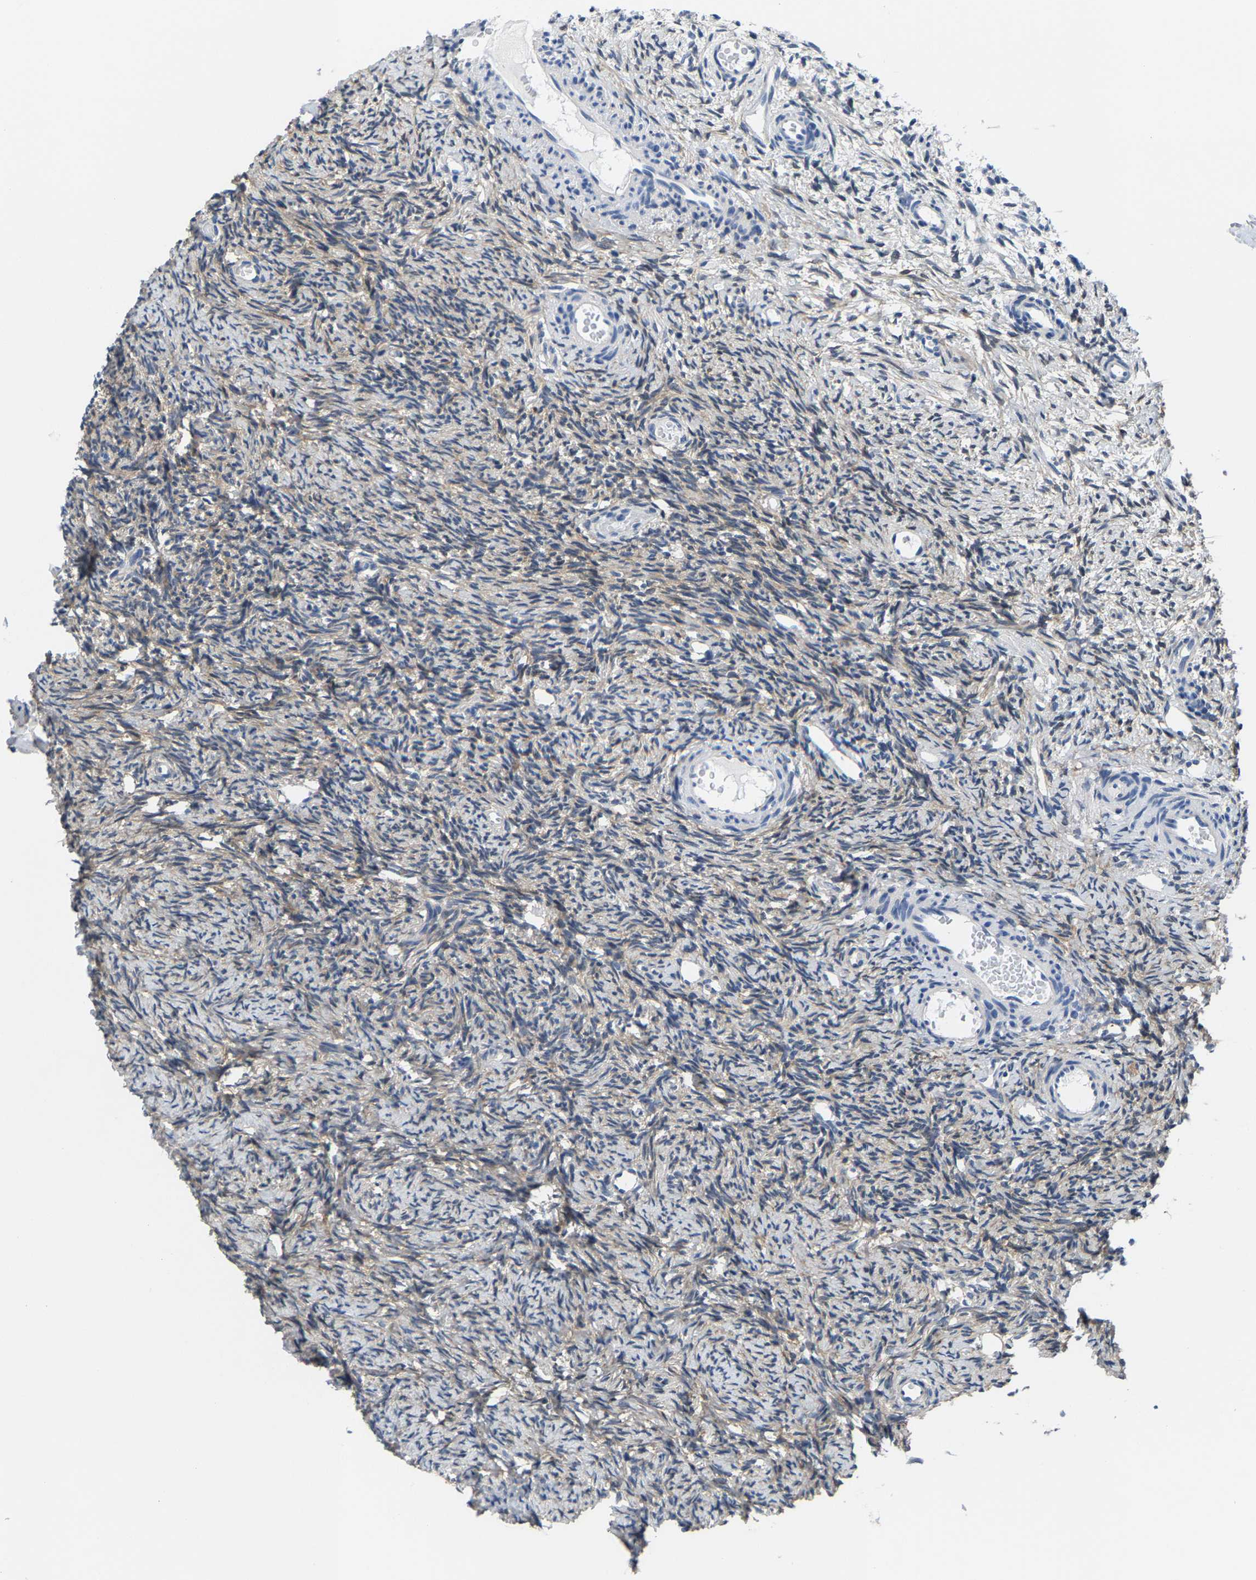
{"staining": {"intensity": "weak", "quantity": "<25%", "location": "cytoplasmic/membranous"}, "tissue": "ovary", "cell_type": "Ovarian stroma cells", "image_type": "normal", "snomed": [{"axis": "morphology", "description": "Normal tissue, NOS"}, {"axis": "topography", "description": "Ovary"}], "caption": "This is an immunohistochemistry (IHC) micrograph of benign ovary. There is no positivity in ovarian stroma cells.", "gene": "SSH3", "patient": {"sex": "female", "age": 33}}